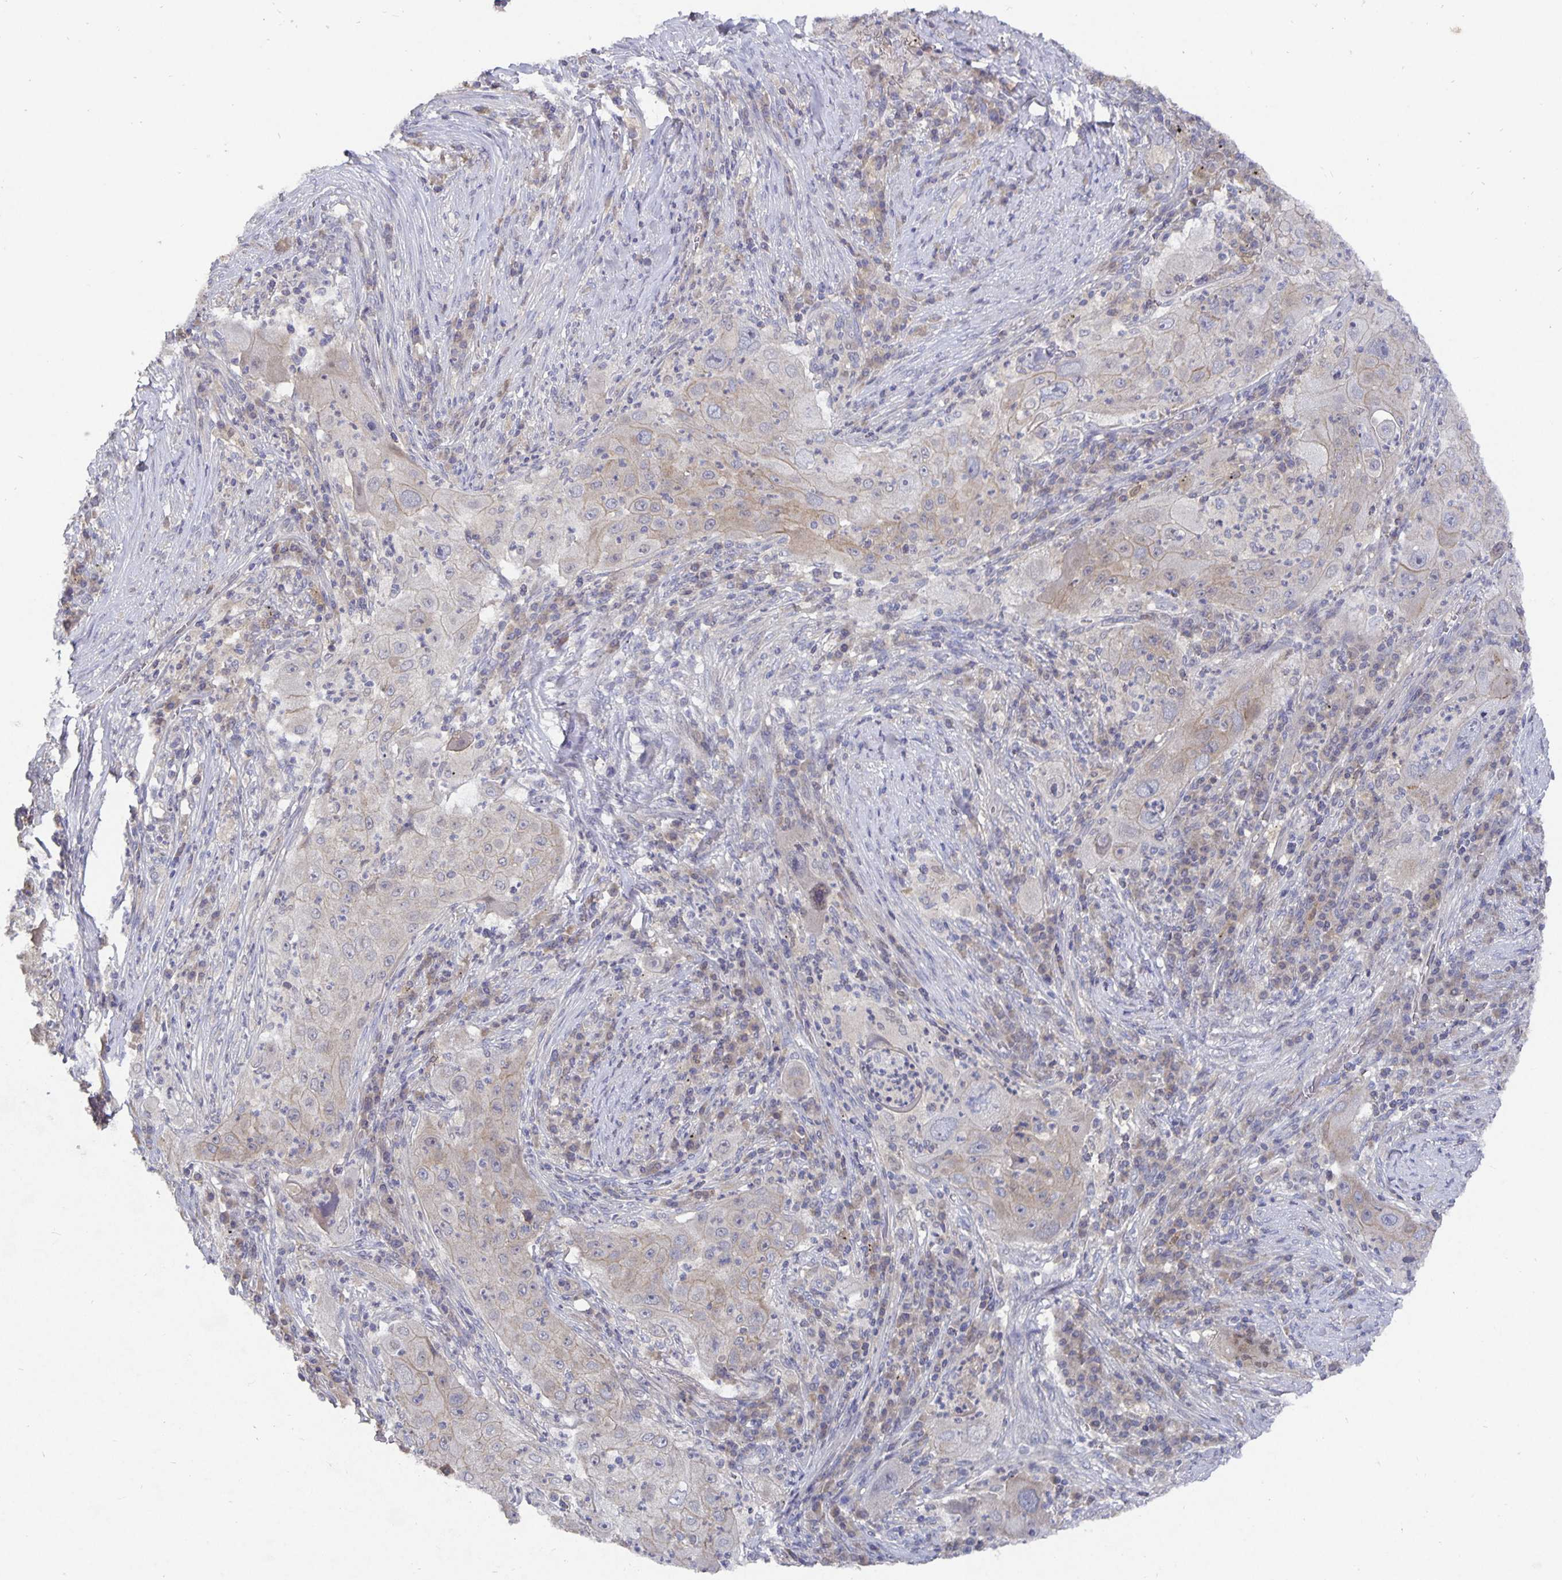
{"staining": {"intensity": "weak", "quantity": "<25%", "location": "cytoplasmic/membranous"}, "tissue": "lung cancer", "cell_type": "Tumor cells", "image_type": "cancer", "snomed": [{"axis": "morphology", "description": "Squamous cell carcinoma, NOS"}, {"axis": "topography", "description": "Lung"}], "caption": "Immunohistochemistry (IHC) of human lung cancer shows no expression in tumor cells. (DAB (3,3'-diaminobenzidine) immunohistochemistry (IHC) visualized using brightfield microscopy, high magnification).", "gene": "HEPN1", "patient": {"sex": "female", "age": 59}}